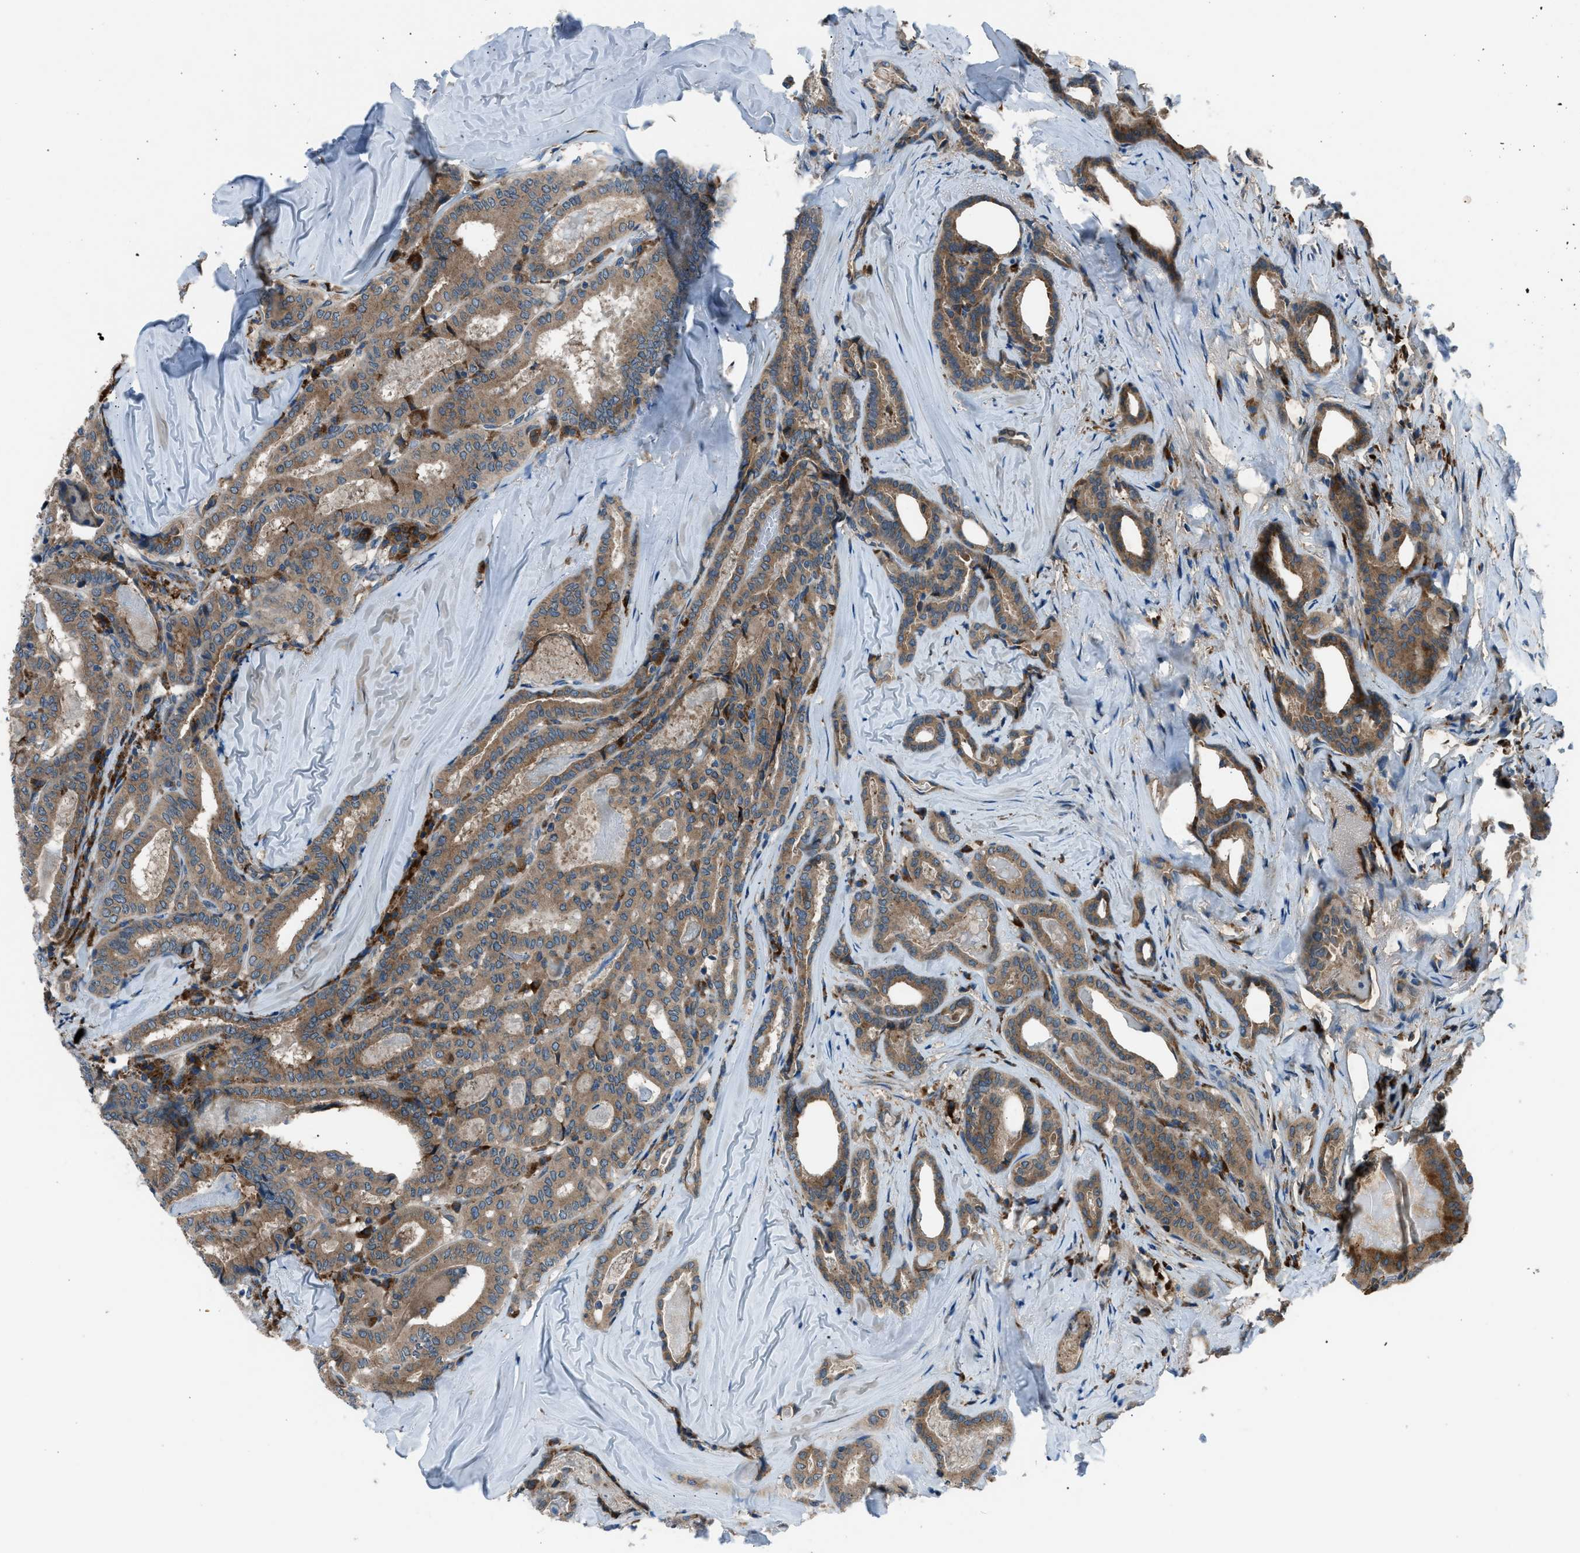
{"staining": {"intensity": "moderate", "quantity": ">75%", "location": "cytoplasmic/membranous"}, "tissue": "thyroid cancer", "cell_type": "Tumor cells", "image_type": "cancer", "snomed": [{"axis": "morphology", "description": "Papillary adenocarcinoma, NOS"}, {"axis": "topography", "description": "Thyroid gland"}], "caption": "DAB (3,3'-diaminobenzidine) immunohistochemical staining of thyroid papillary adenocarcinoma exhibits moderate cytoplasmic/membranous protein staining in about >75% of tumor cells.", "gene": "EDARADD", "patient": {"sex": "female", "age": 42}}